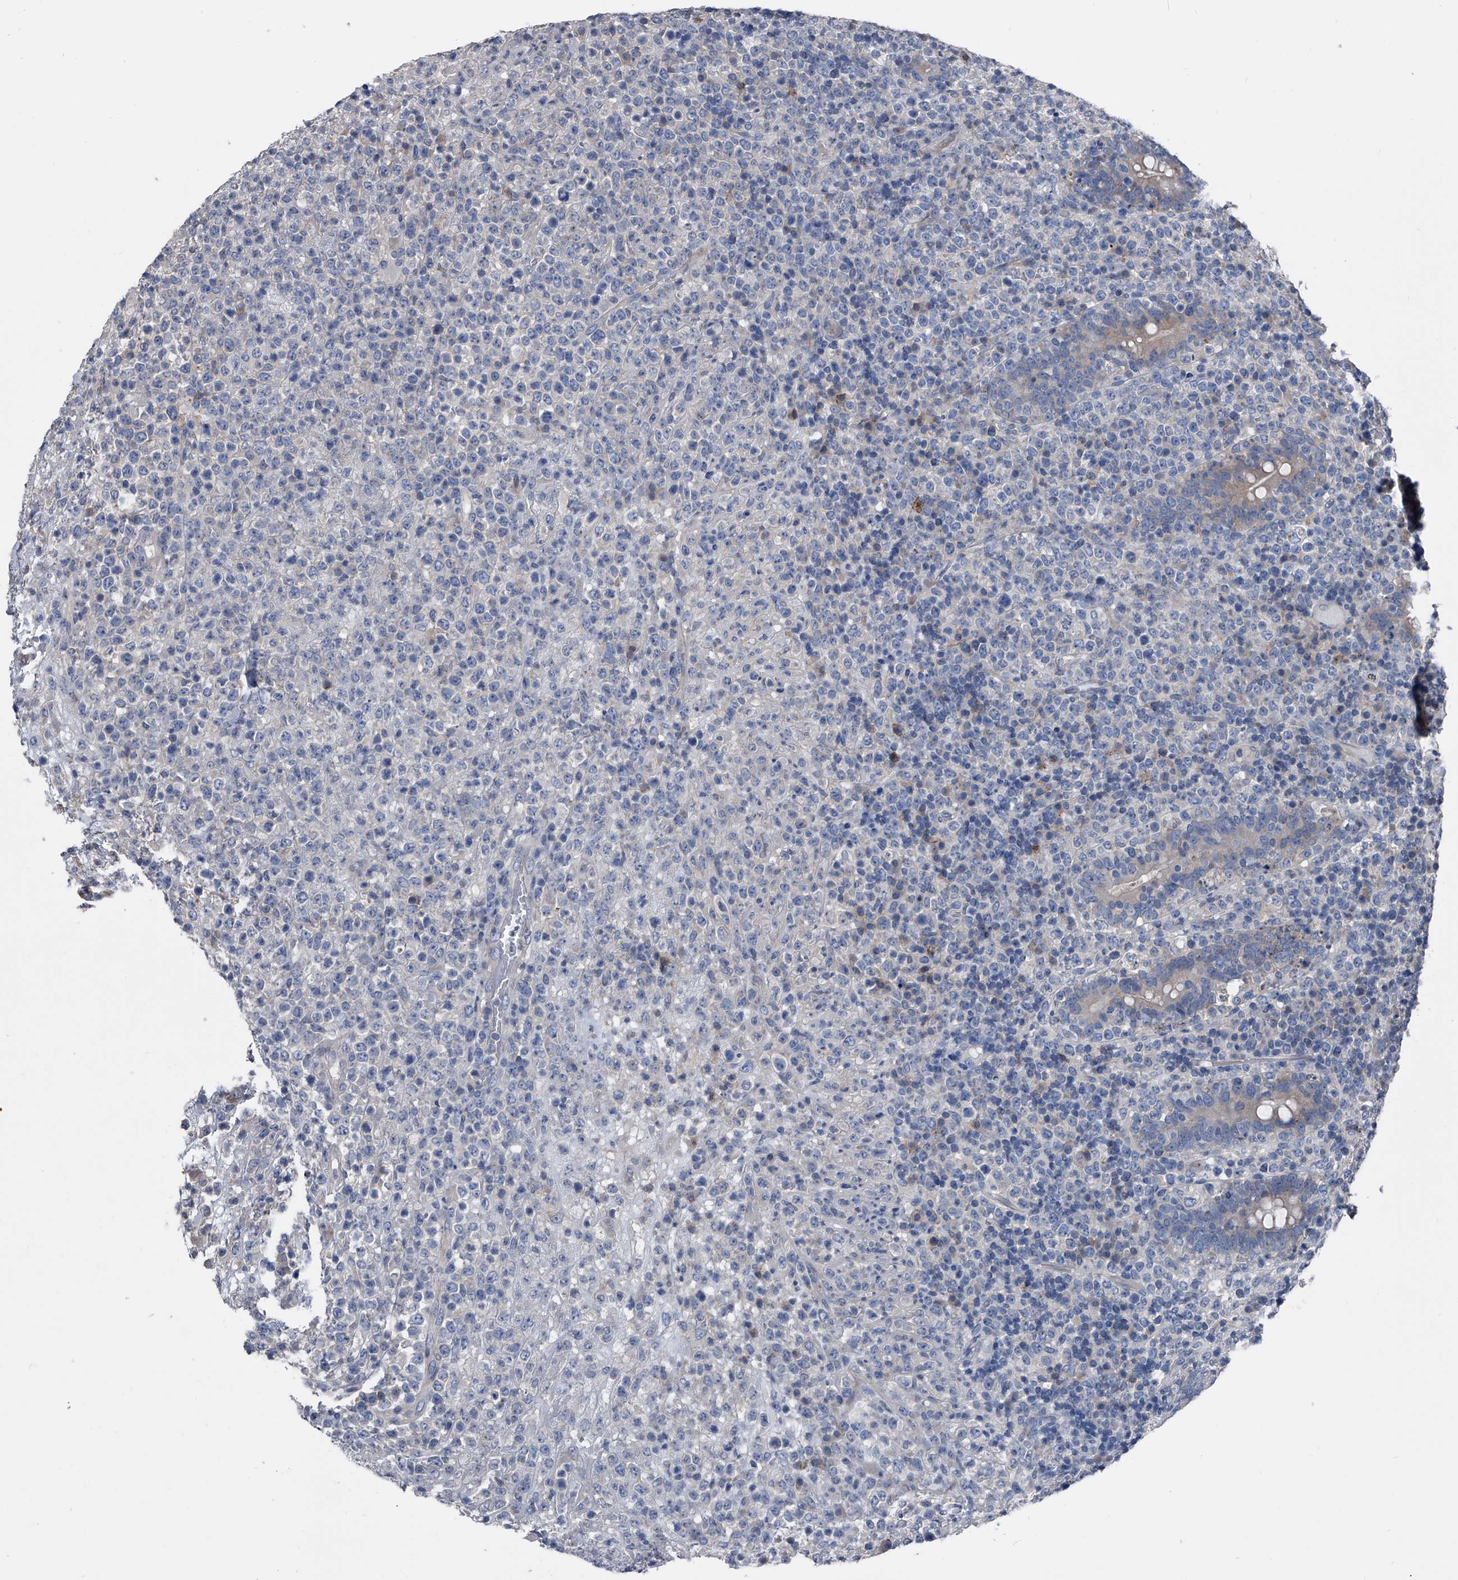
{"staining": {"intensity": "negative", "quantity": "none", "location": "none"}, "tissue": "lymphoma", "cell_type": "Tumor cells", "image_type": "cancer", "snomed": [{"axis": "morphology", "description": "Malignant lymphoma, non-Hodgkin's type, High grade"}, {"axis": "topography", "description": "Colon"}], "caption": "Immunohistochemistry (IHC) histopathology image of neoplastic tissue: lymphoma stained with DAB (3,3'-diaminobenzidine) demonstrates no significant protein expression in tumor cells.", "gene": "KIF13A", "patient": {"sex": "female", "age": 53}}